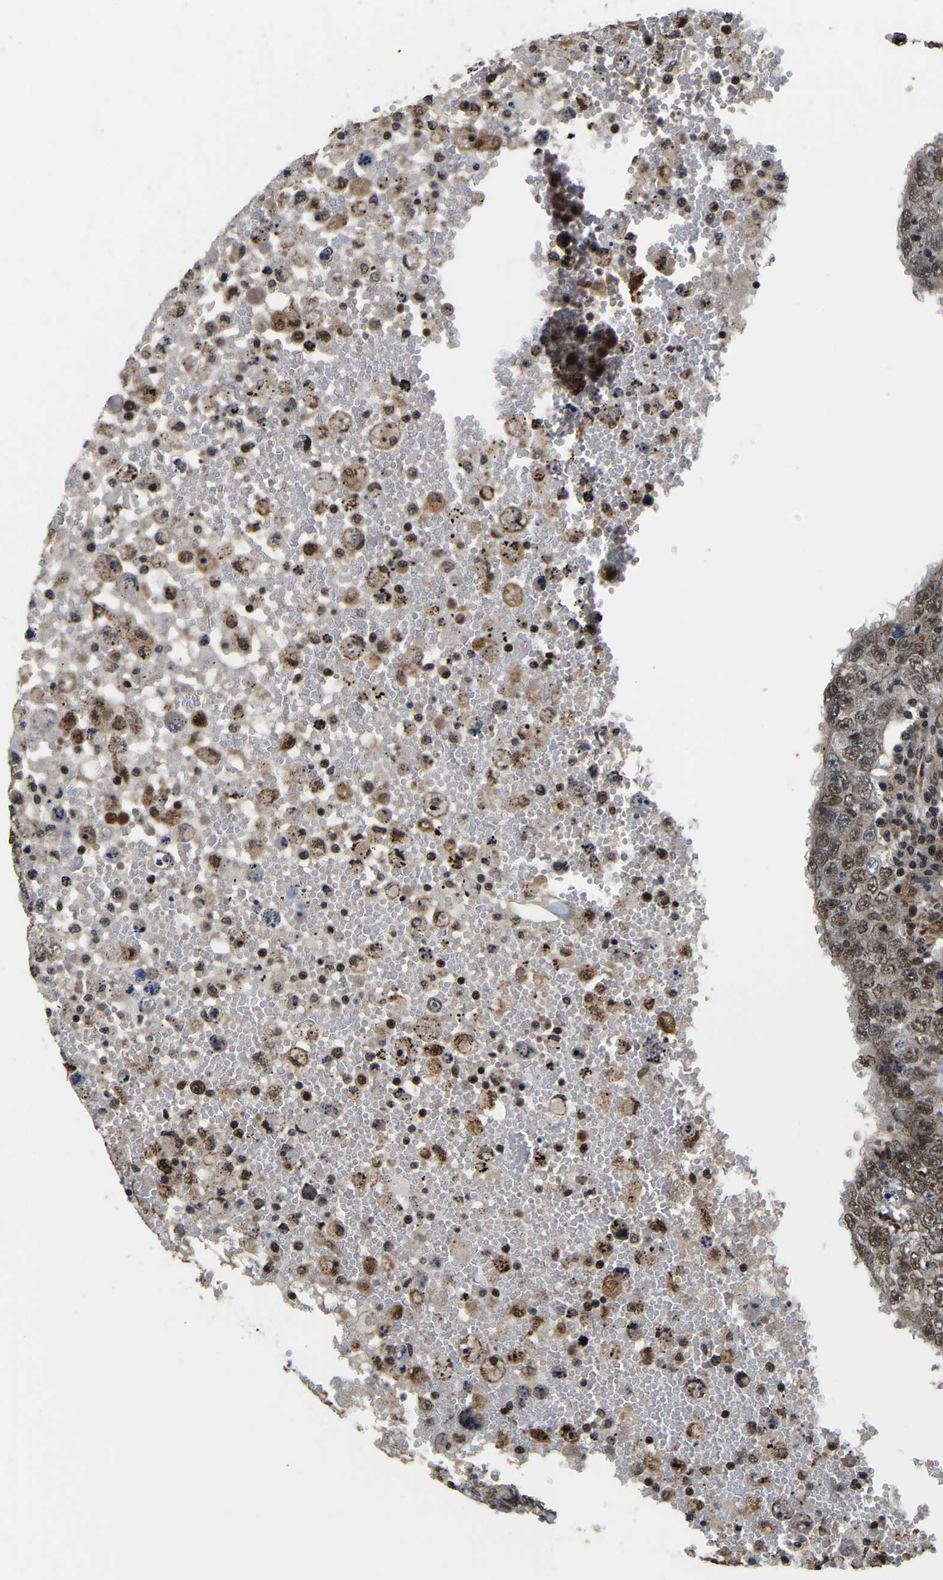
{"staining": {"intensity": "moderate", "quantity": ">75%", "location": "nuclear"}, "tissue": "testis cancer", "cell_type": "Tumor cells", "image_type": "cancer", "snomed": [{"axis": "morphology", "description": "Carcinoma, Embryonal, NOS"}, {"axis": "topography", "description": "Testis"}], "caption": "IHC of human testis cancer demonstrates medium levels of moderate nuclear staining in about >75% of tumor cells.", "gene": "CIAO1", "patient": {"sex": "male", "age": 26}}